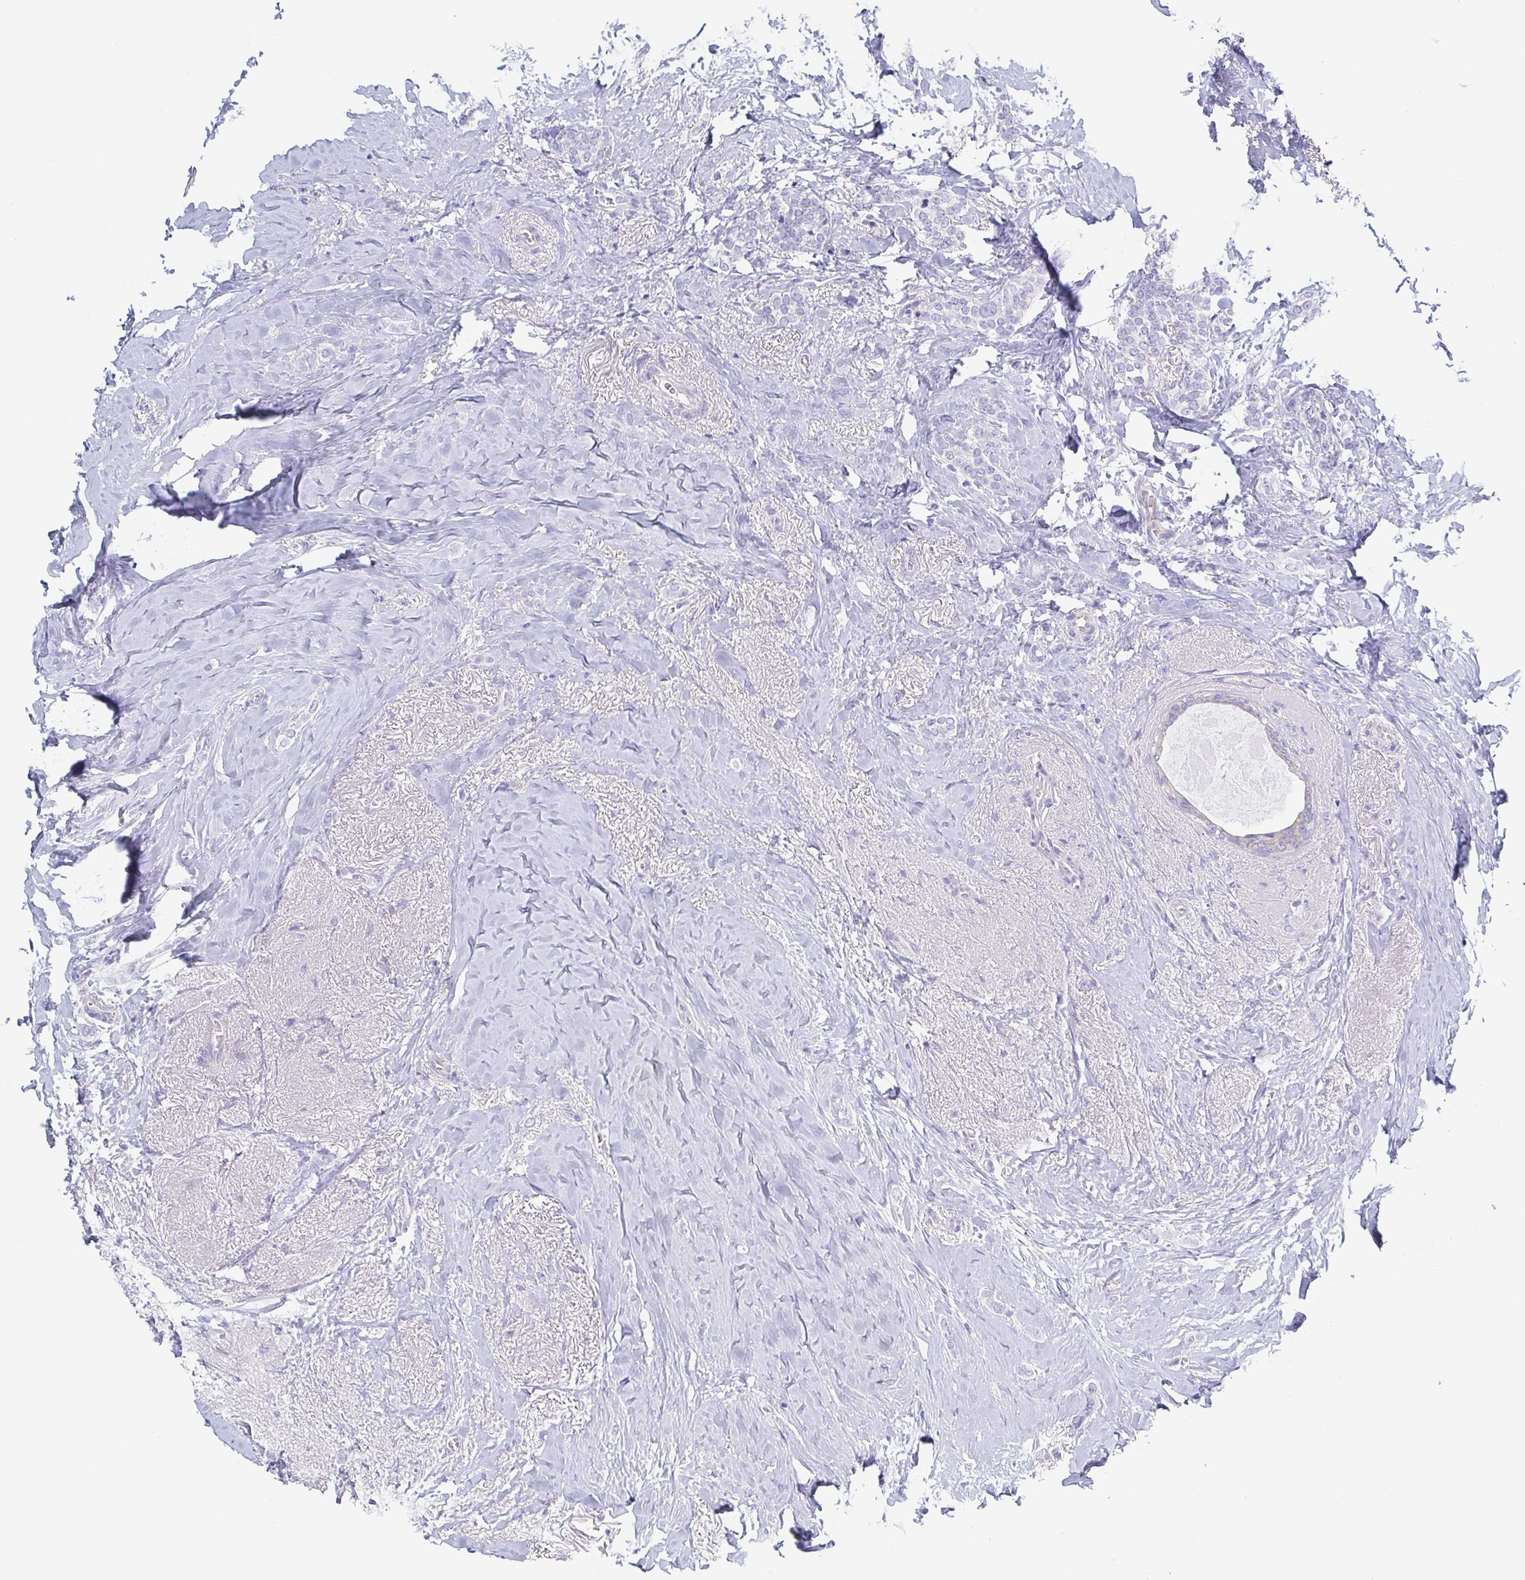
{"staining": {"intensity": "negative", "quantity": "none", "location": "none"}, "tissue": "breast cancer", "cell_type": "Tumor cells", "image_type": "cancer", "snomed": [{"axis": "morphology", "description": "Normal tissue, NOS"}, {"axis": "morphology", "description": "Duct carcinoma"}, {"axis": "topography", "description": "Breast"}], "caption": "Tumor cells are negative for brown protein staining in invasive ductal carcinoma (breast).", "gene": "DYNC1I1", "patient": {"sex": "female", "age": 77}}